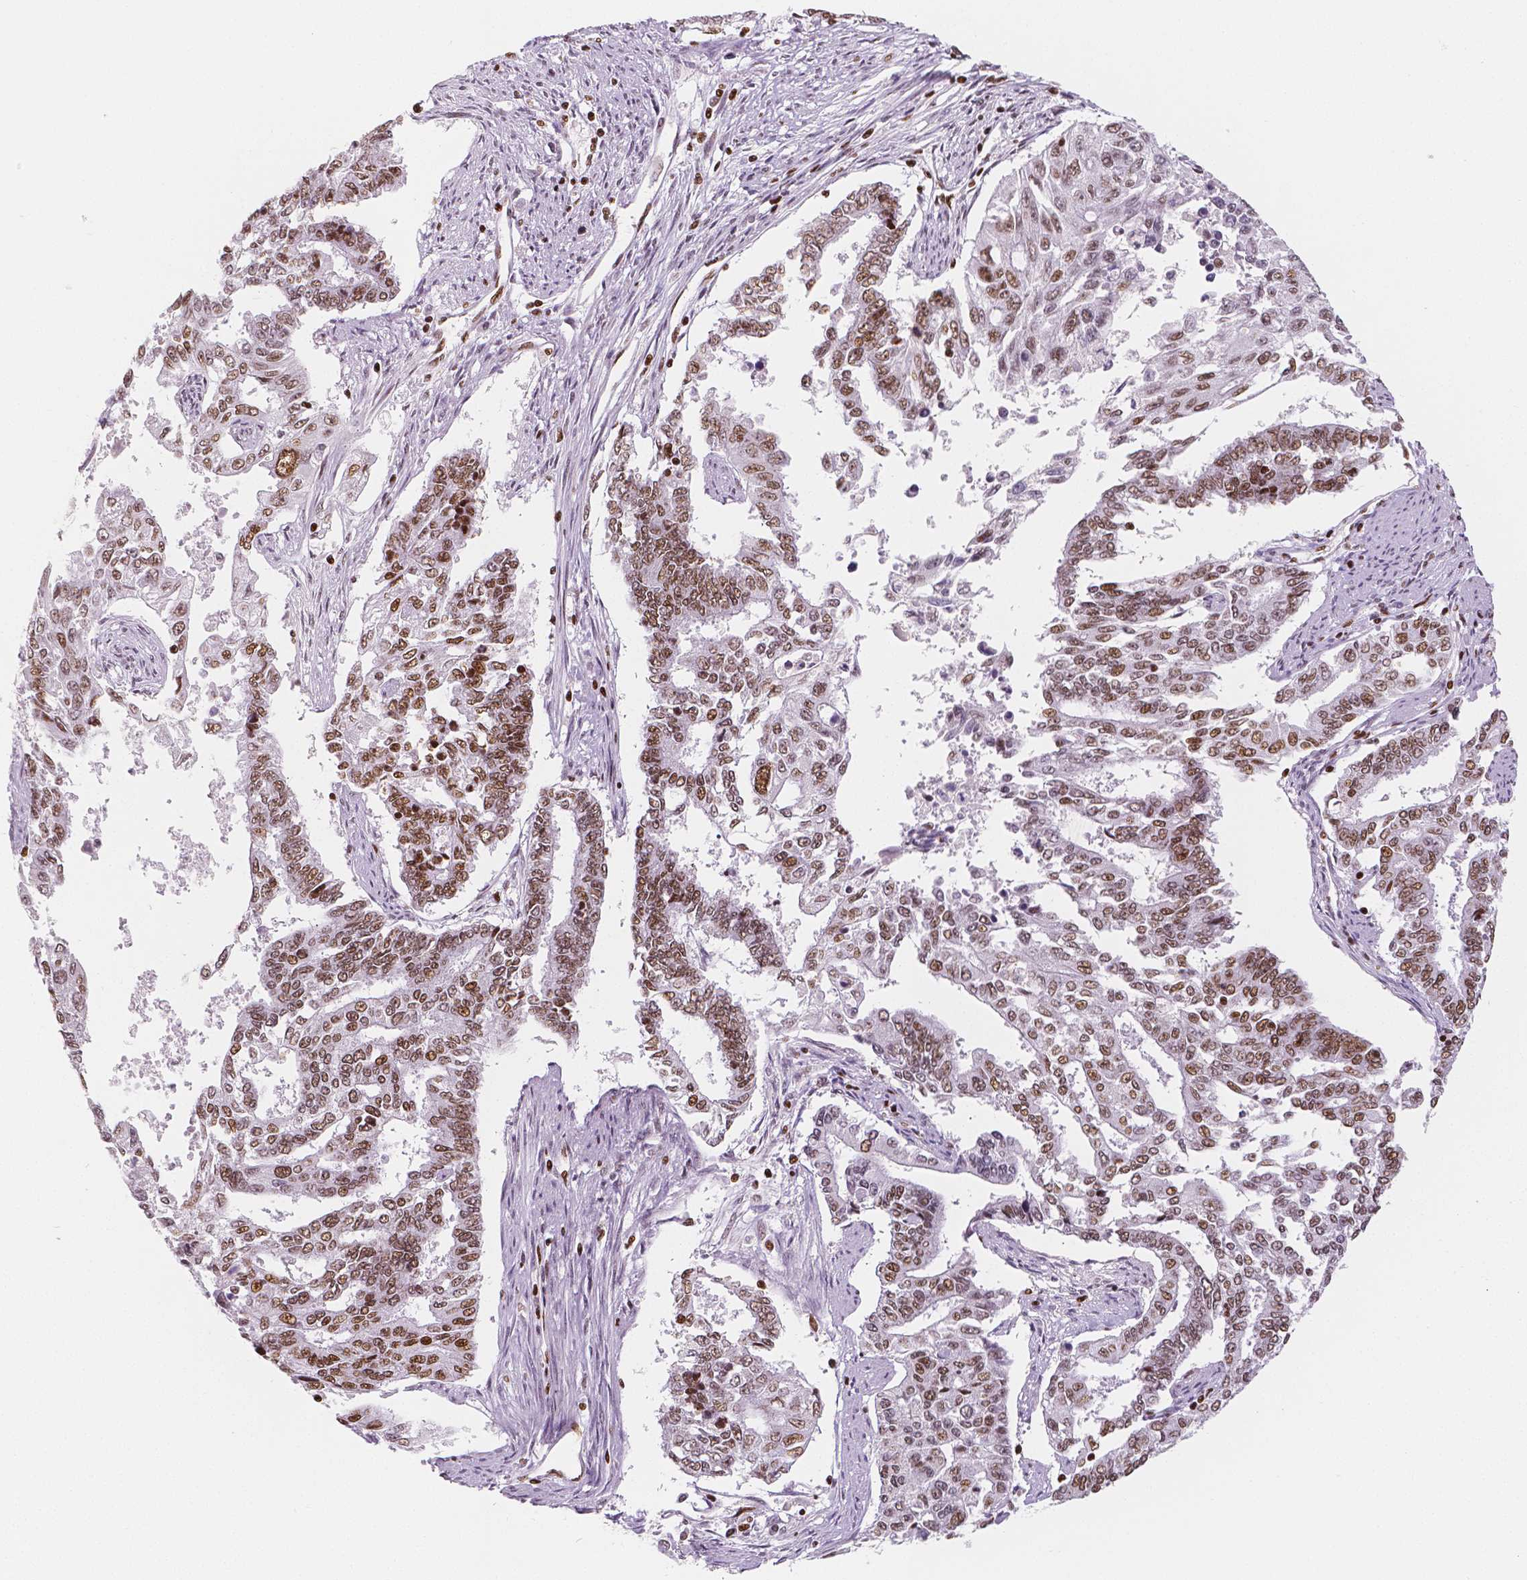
{"staining": {"intensity": "moderate", "quantity": ">75%", "location": "nuclear"}, "tissue": "endometrial cancer", "cell_type": "Tumor cells", "image_type": "cancer", "snomed": [{"axis": "morphology", "description": "Adenocarcinoma, NOS"}, {"axis": "topography", "description": "Uterus"}], "caption": "Immunohistochemistry (IHC) histopathology image of endometrial cancer stained for a protein (brown), which reveals medium levels of moderate nuclear staining in about >75% of tumor cells.", "gene": "HDAC1", "patient": {"sex": "female", "age": 59}}